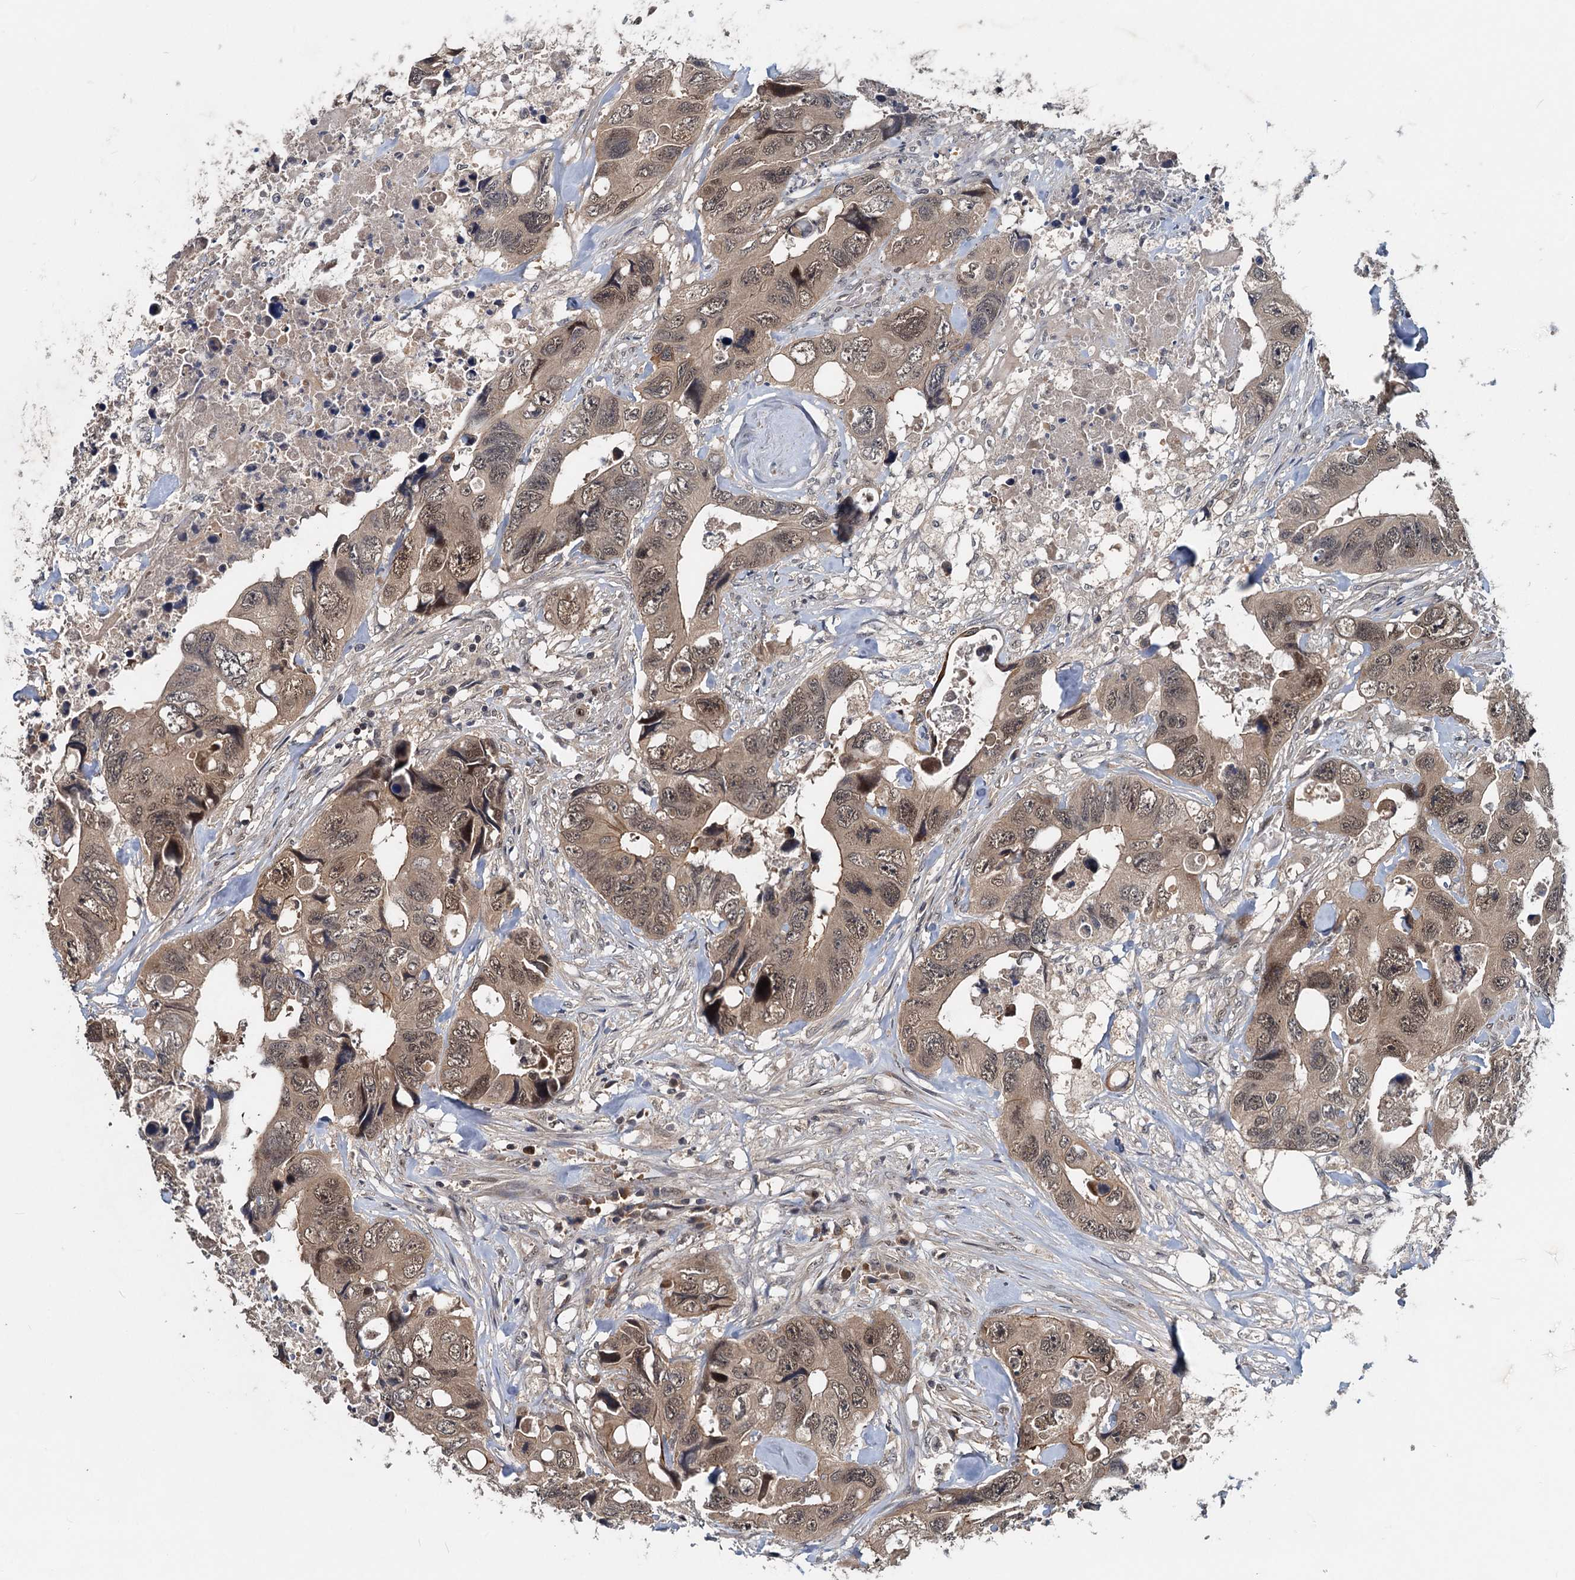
{"staining": {"intensity": "moderate", "quantity": ">75%", "location": "cytoplasmic/membranous,nuclear"}, "tissue": "colorectal cancer", "cell_type": "Tumor cells", "image_type": "cancer", "snomed": [{"axis": "morphology", "description": "Adenocarcinoma, NOS"}, {"axis": "topography", "description": "Rectum"}], "caption": "Colorectal cancer (adenocarcinoma) stained with a protein marker exhibits moderate staining in tumor cells.", "gene": "RITA1", "patient": {"sex": "male", "age": 57}}